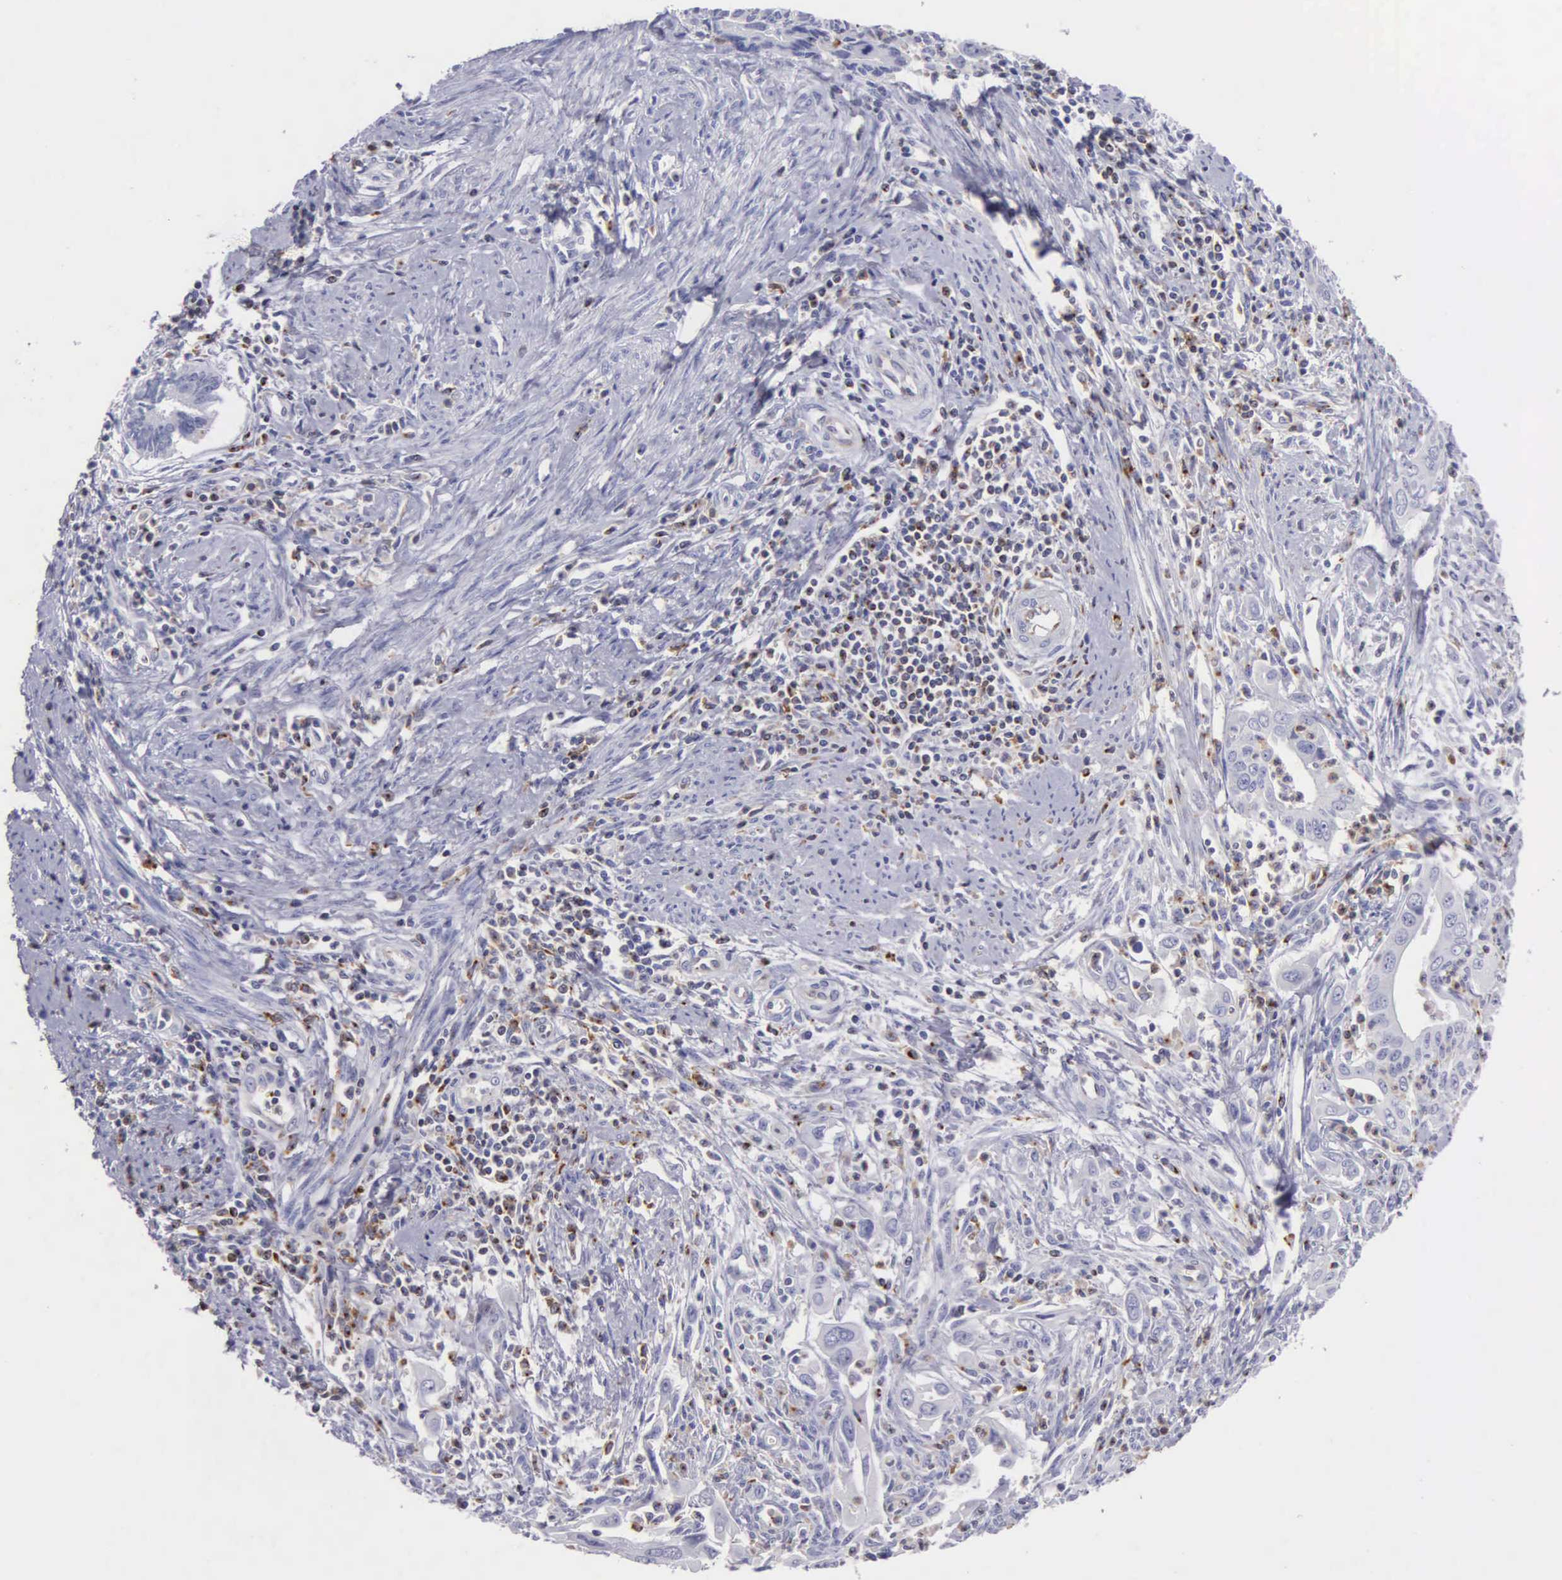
{"staining": {"intensity": "negative", "quantity": "none", "location": "none"}, "tissue": "cervical cancer", "cell_type": "Tumor cells", "image_type": "cancer", "snomed": [{"axis": "morphology", "description": "Normal tissue, NOS"}, {"axis": "morphology", "description": "Adenocarcinoma, NOS"}, {"axis": "topography", "description": "Cervix"}], "caption": "High magnification brightfield microscopy of adenocarcinoma (cervical) stained with DAB (3,3'-diaminobenzidine) (brown) and counterstained with hematoxylin (blue): tumor cells show no significant expression.", "gene": "SRGN", "patient": {"sex": "female", "age": 34}}